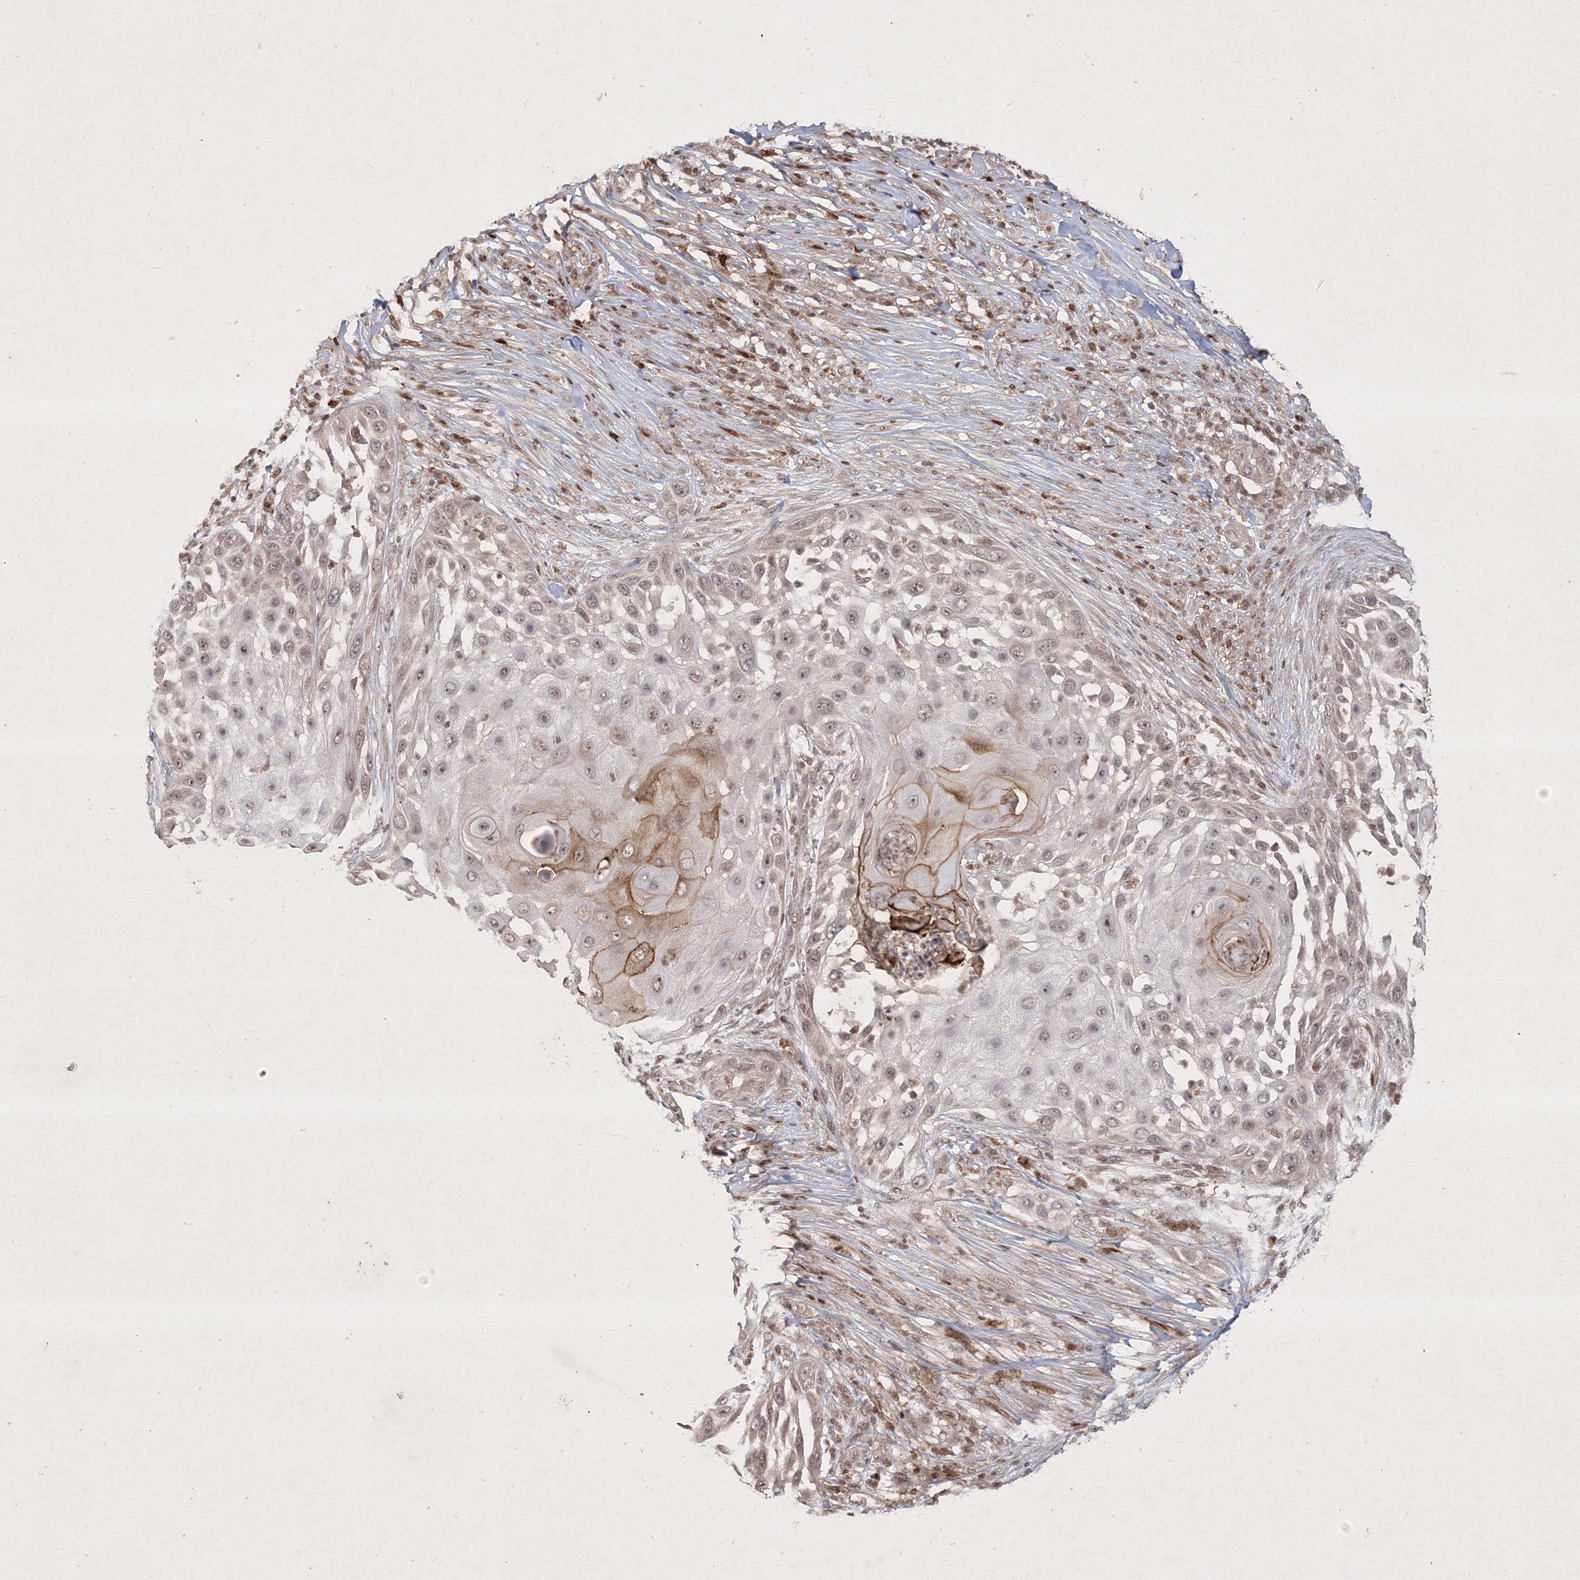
{"staining": {"intensity": "moderate", "quantity": "<25%", "location": "cytoplasmic/membranous,nuclear"}, "tissue": "skin cancer", "cell_type": "Tumor cells", "image_type": "cancer", "snomed": [{"axis": "morphology", "description": "Squamous cell carcinoma, NOS"}, {"axis": "topography", "description": "Skin"}], "caption": "Human skin cancer (squamous cell carcinoma) stained for a protein (brown) displays moderate cytoplasmic/membranous and nuclear positive positivity in approximately <25% of tumor cells.", "gene": "TAB1", "patient": {"sex": "female", "age": 44}}